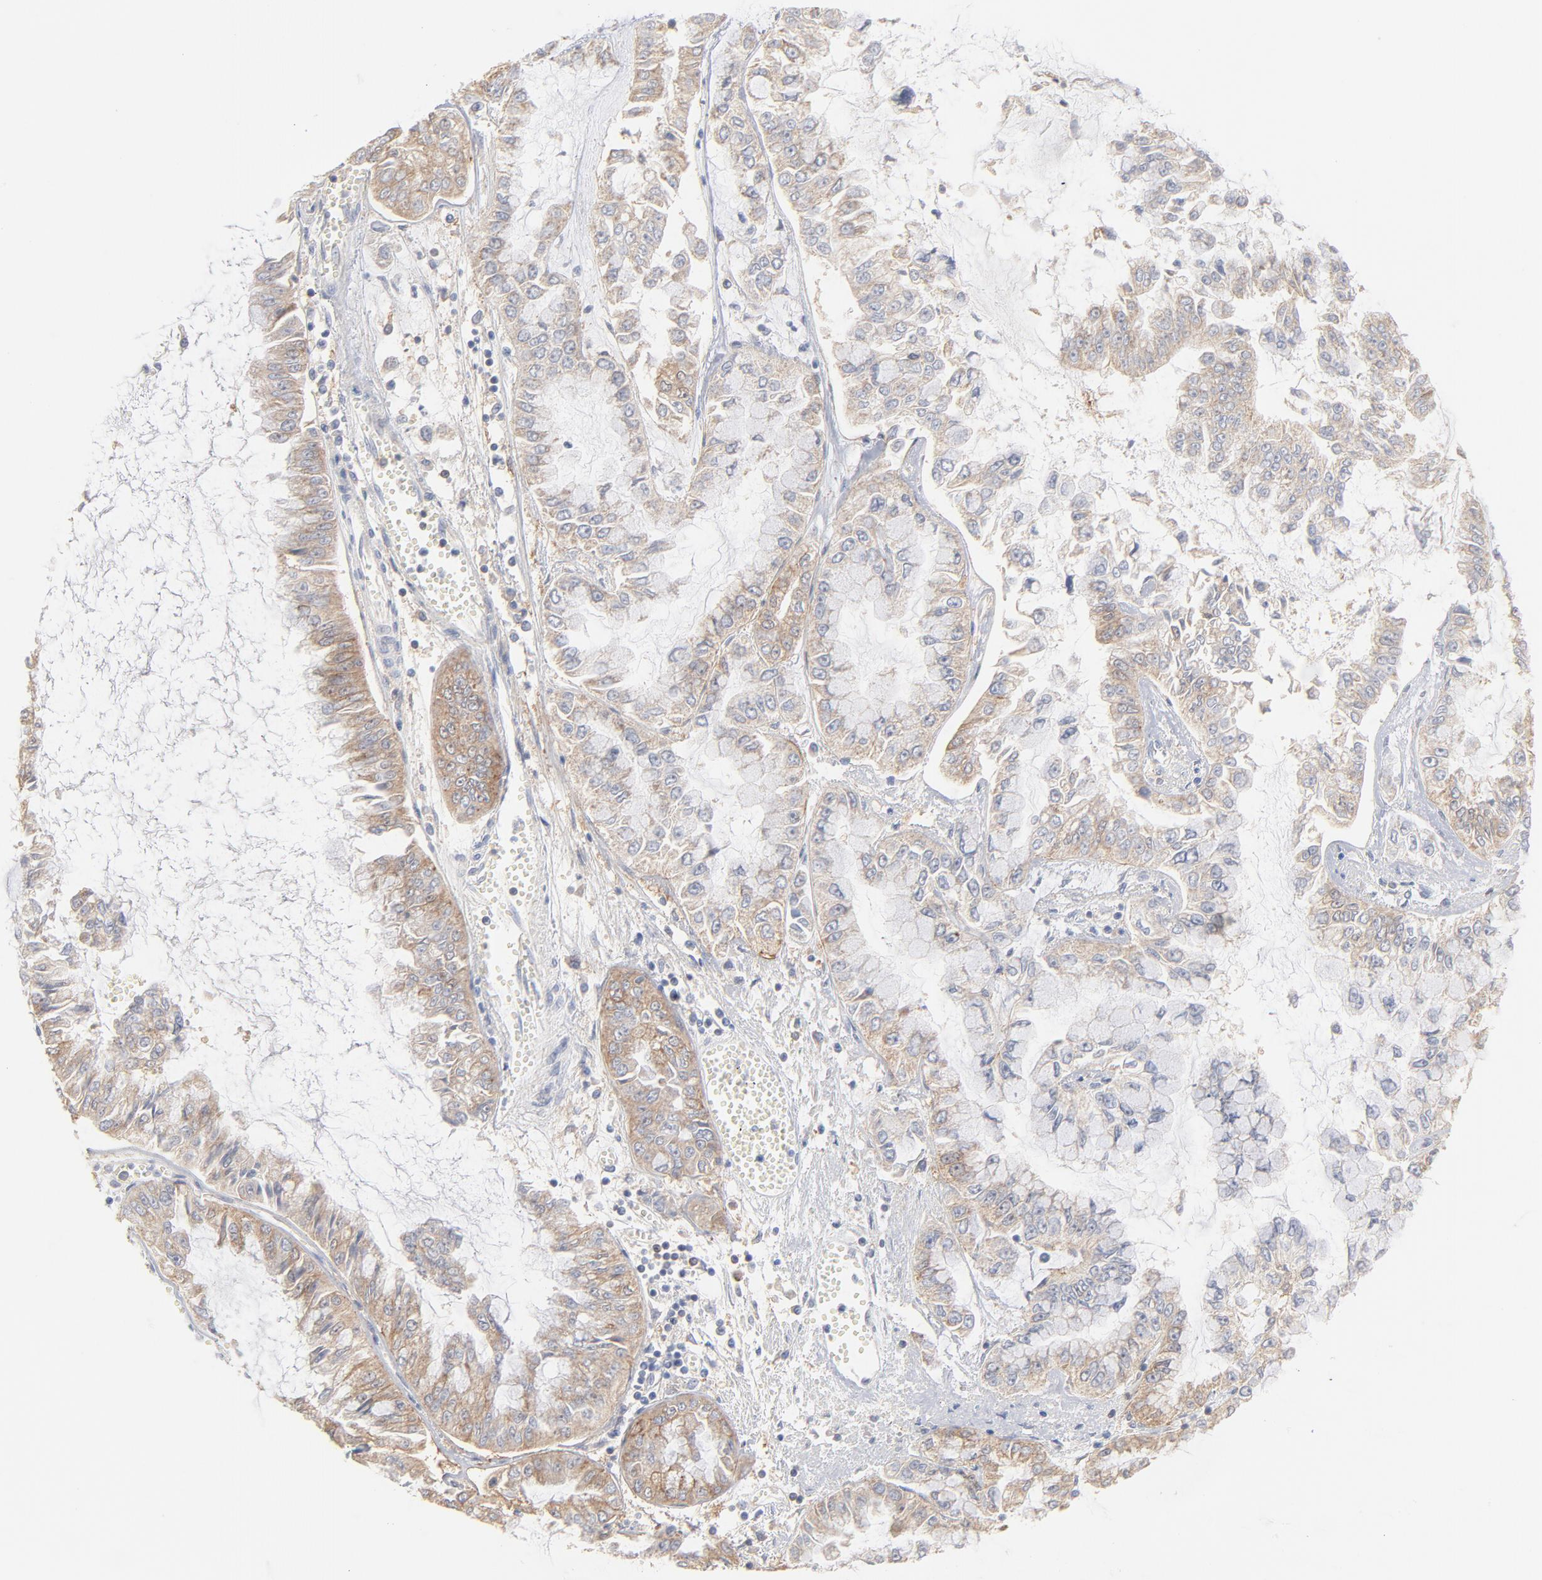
{"staining": {"intensity": "weak", "quantity": ">75%", "location": "cytoplasmic/membranous"}, "tissue": "liver cancer", "cell_type": "Tumor cells", "image_type": "cancer", "snomed": [{"axis": "morphology", "description": "Cholangiocarcinoma"}, {"axis": "topography", "description": "Liver"}], "caption": "The histopathology image displays staining of liver cholangiocarcinoma, revealing weak cytoplasmic/membranous protein expression (brown color) within tumor cells.", "gene": "SETD3", "patient": {"sex": "female", "age": 79}}